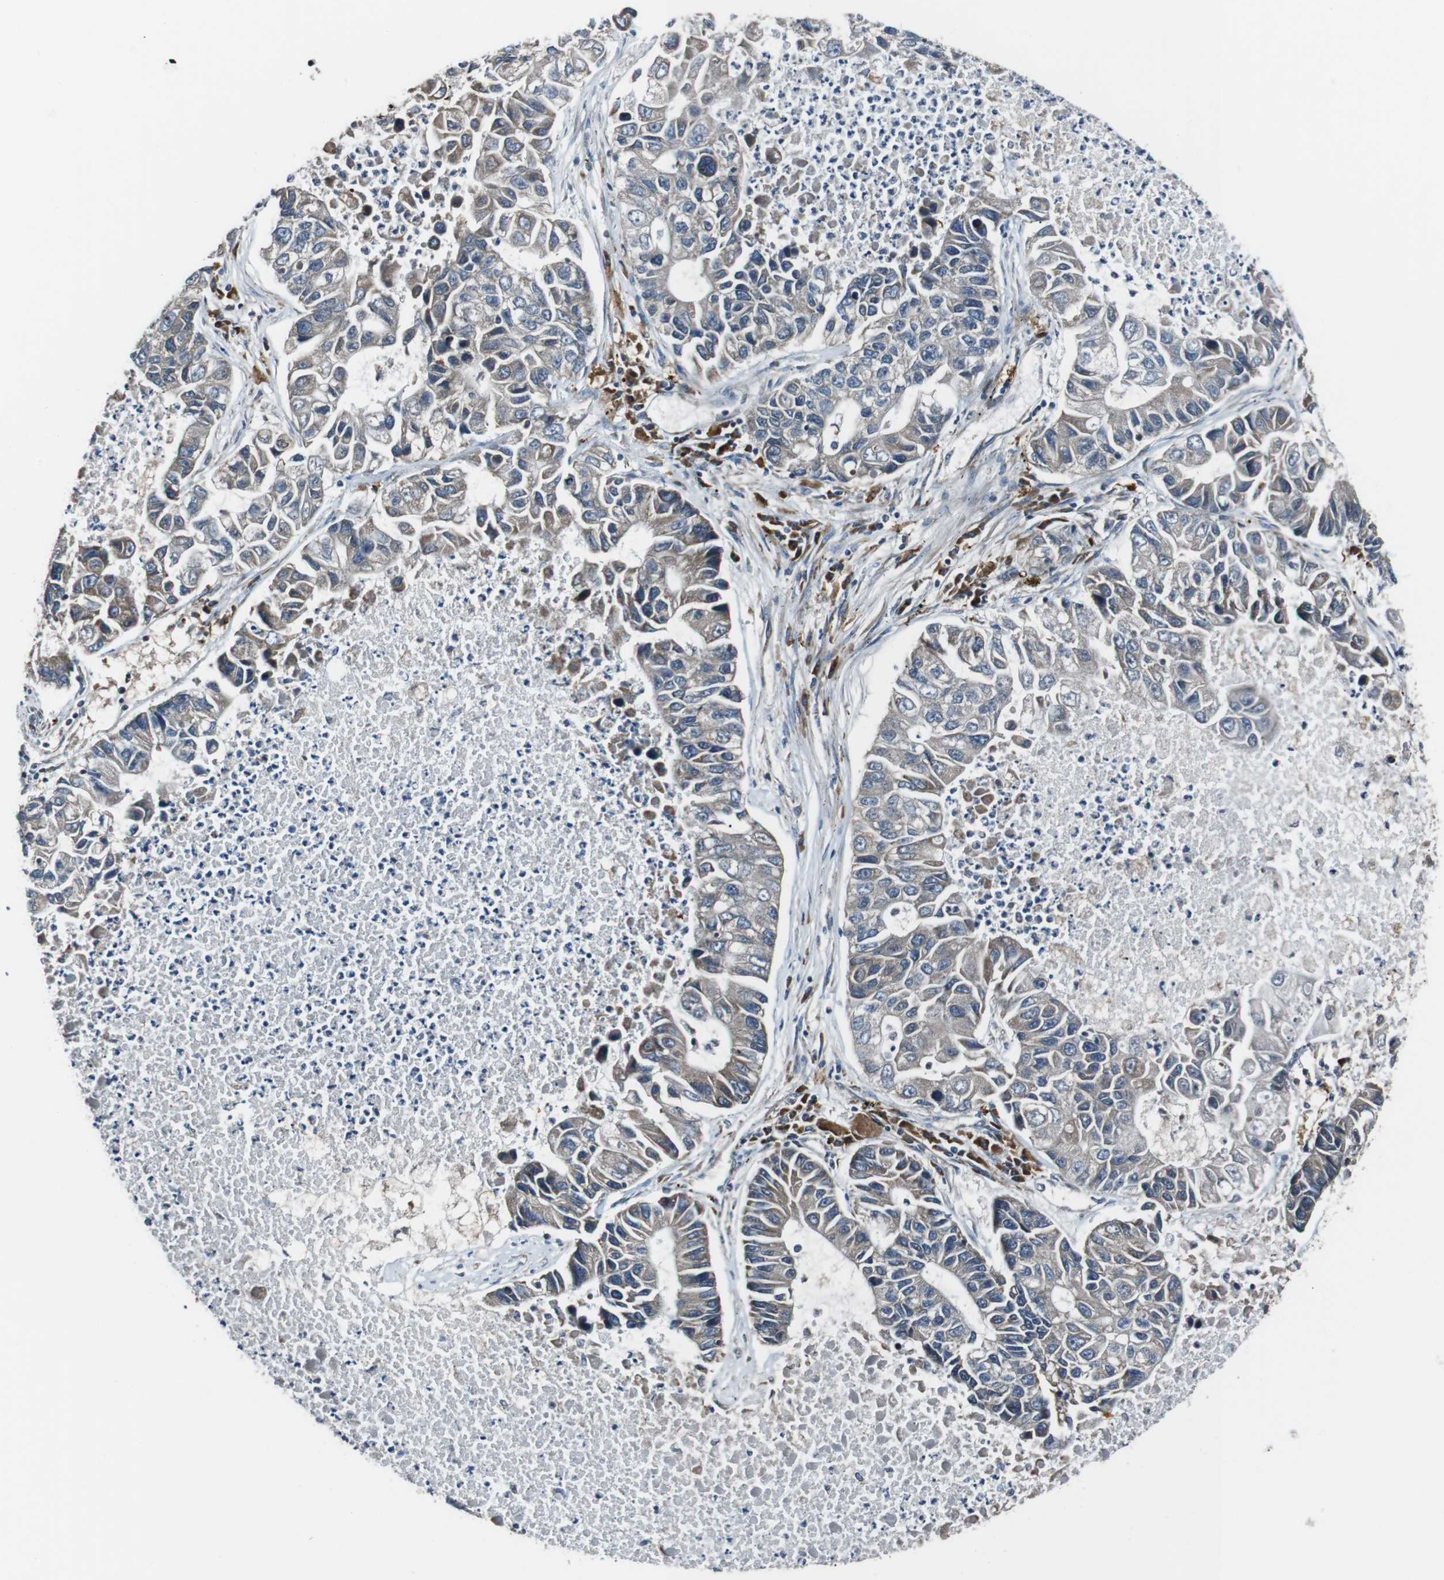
{"staining": {"intensity": "negative", "quantity": "none", "location": "none"}, "tissue": "lung cancer", "cell_type": "Tumor cells", "image_type": "cancer", "snomed": [{"axis": "morphology", "description": "Adenocarcinoma, NOS"}, {"axis": "topography", "description": "Lung"}], "caption": "Photomicrograph shows no protein positivity in tumor cells of lung cancer (adenocarcinoma) tissue.", "gene": "CISD2", "patient": {"sex": "female", "age": 51}}